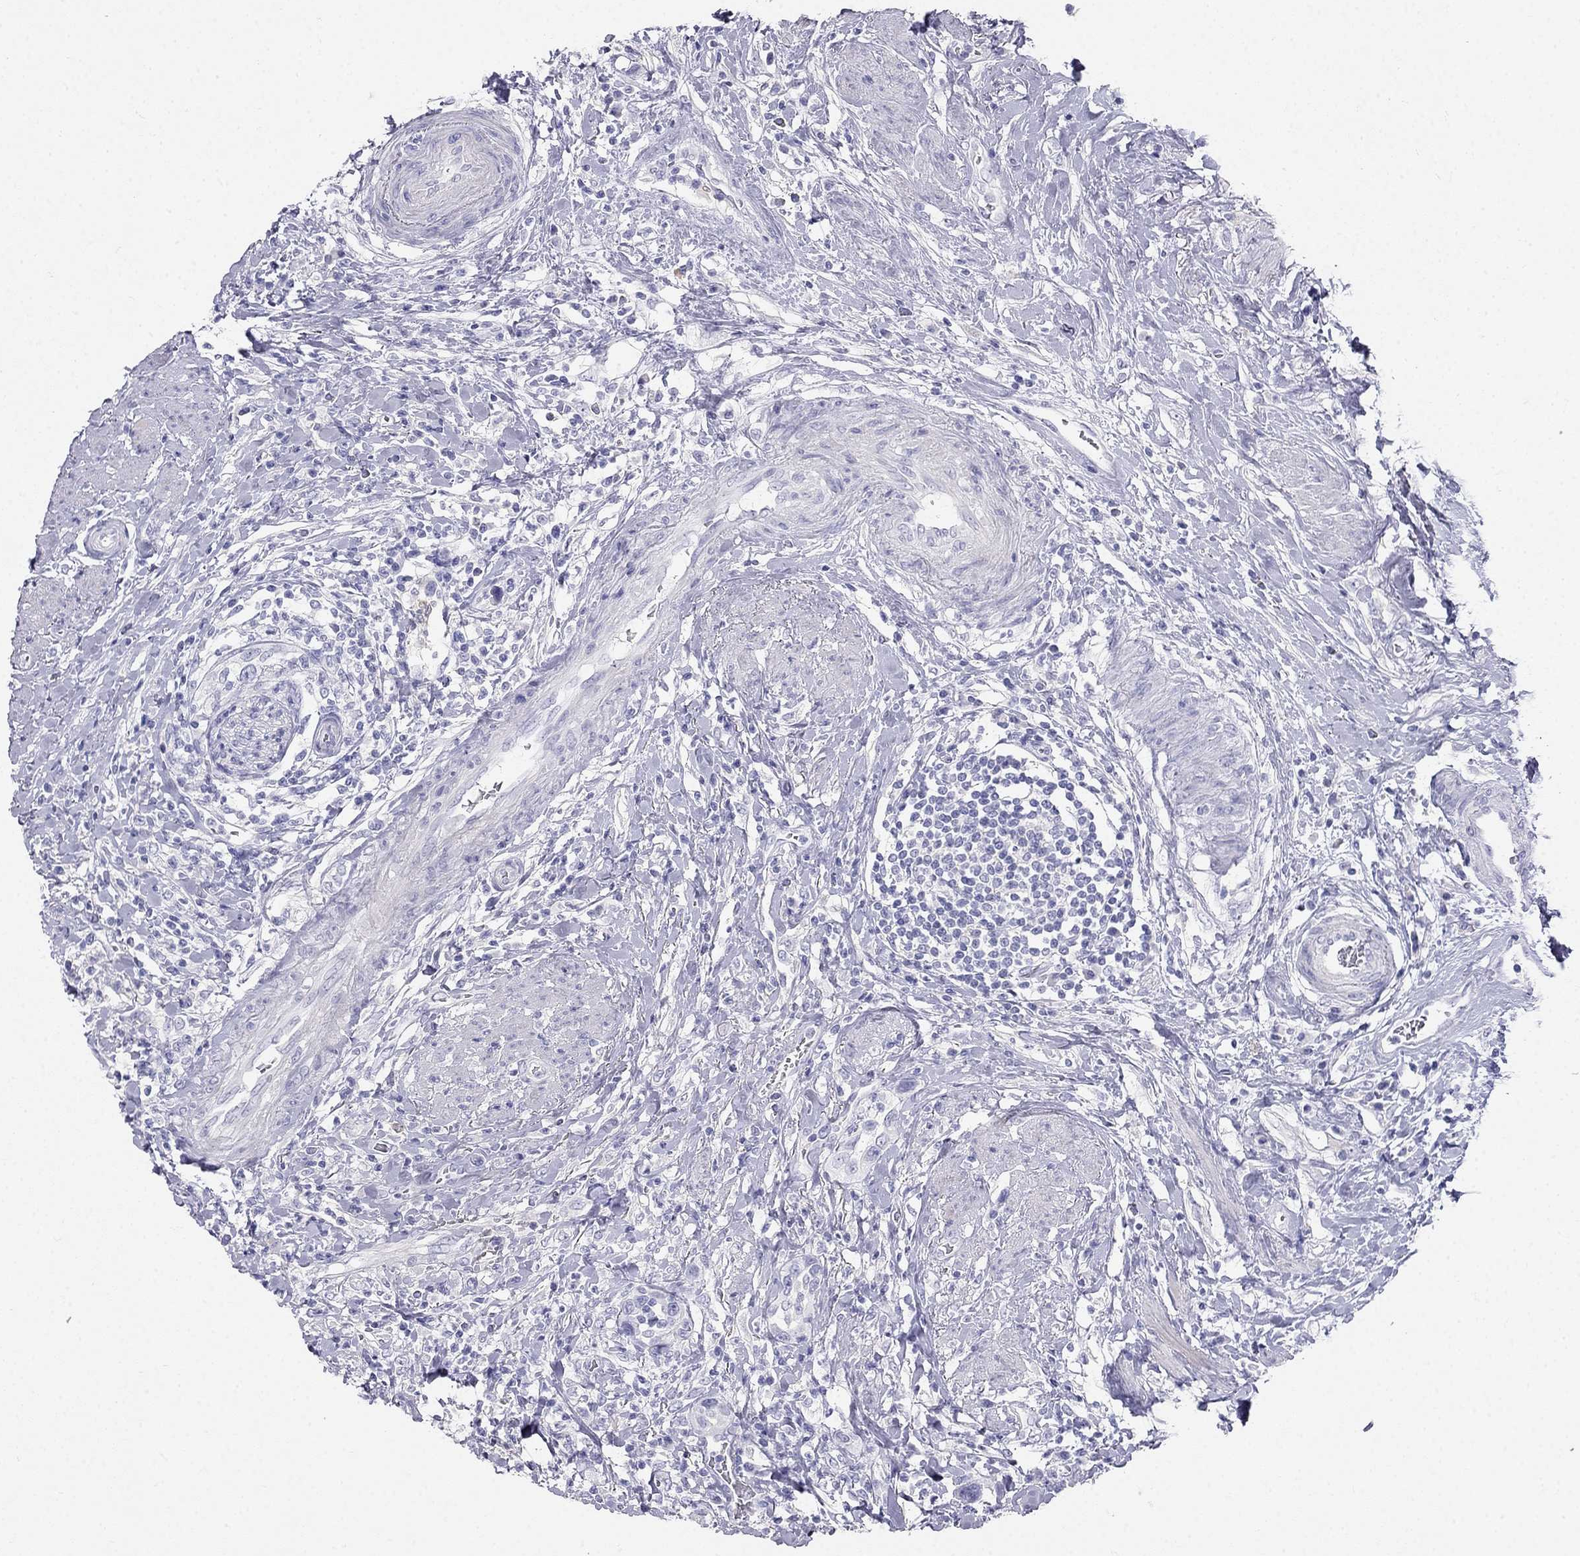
{"staining": {"intensity": "negative", "quantity": "none", "location": "none"}, "tissue": "urothelial cancer", "cell_type": "Tumor cells", "image_type": "cancer", "snomed": [{"axis": "morphology", "description": "Urothelial carcinoma, NOS"}, {"axis": "morphology", "description": "Urothelial carcinoma, High grade"}, {"axis": "topography", "description": "Urinary bladder"}], "caption": "IHC of human urothelial carcinoma (high-grade) demonstrates no staining in tumor cells. (Immunohistochemistry (ihc), brightfield microscopy, high magnification).", "gene": "RFLNA", "patient": {"sex": "female", "age": 64}}